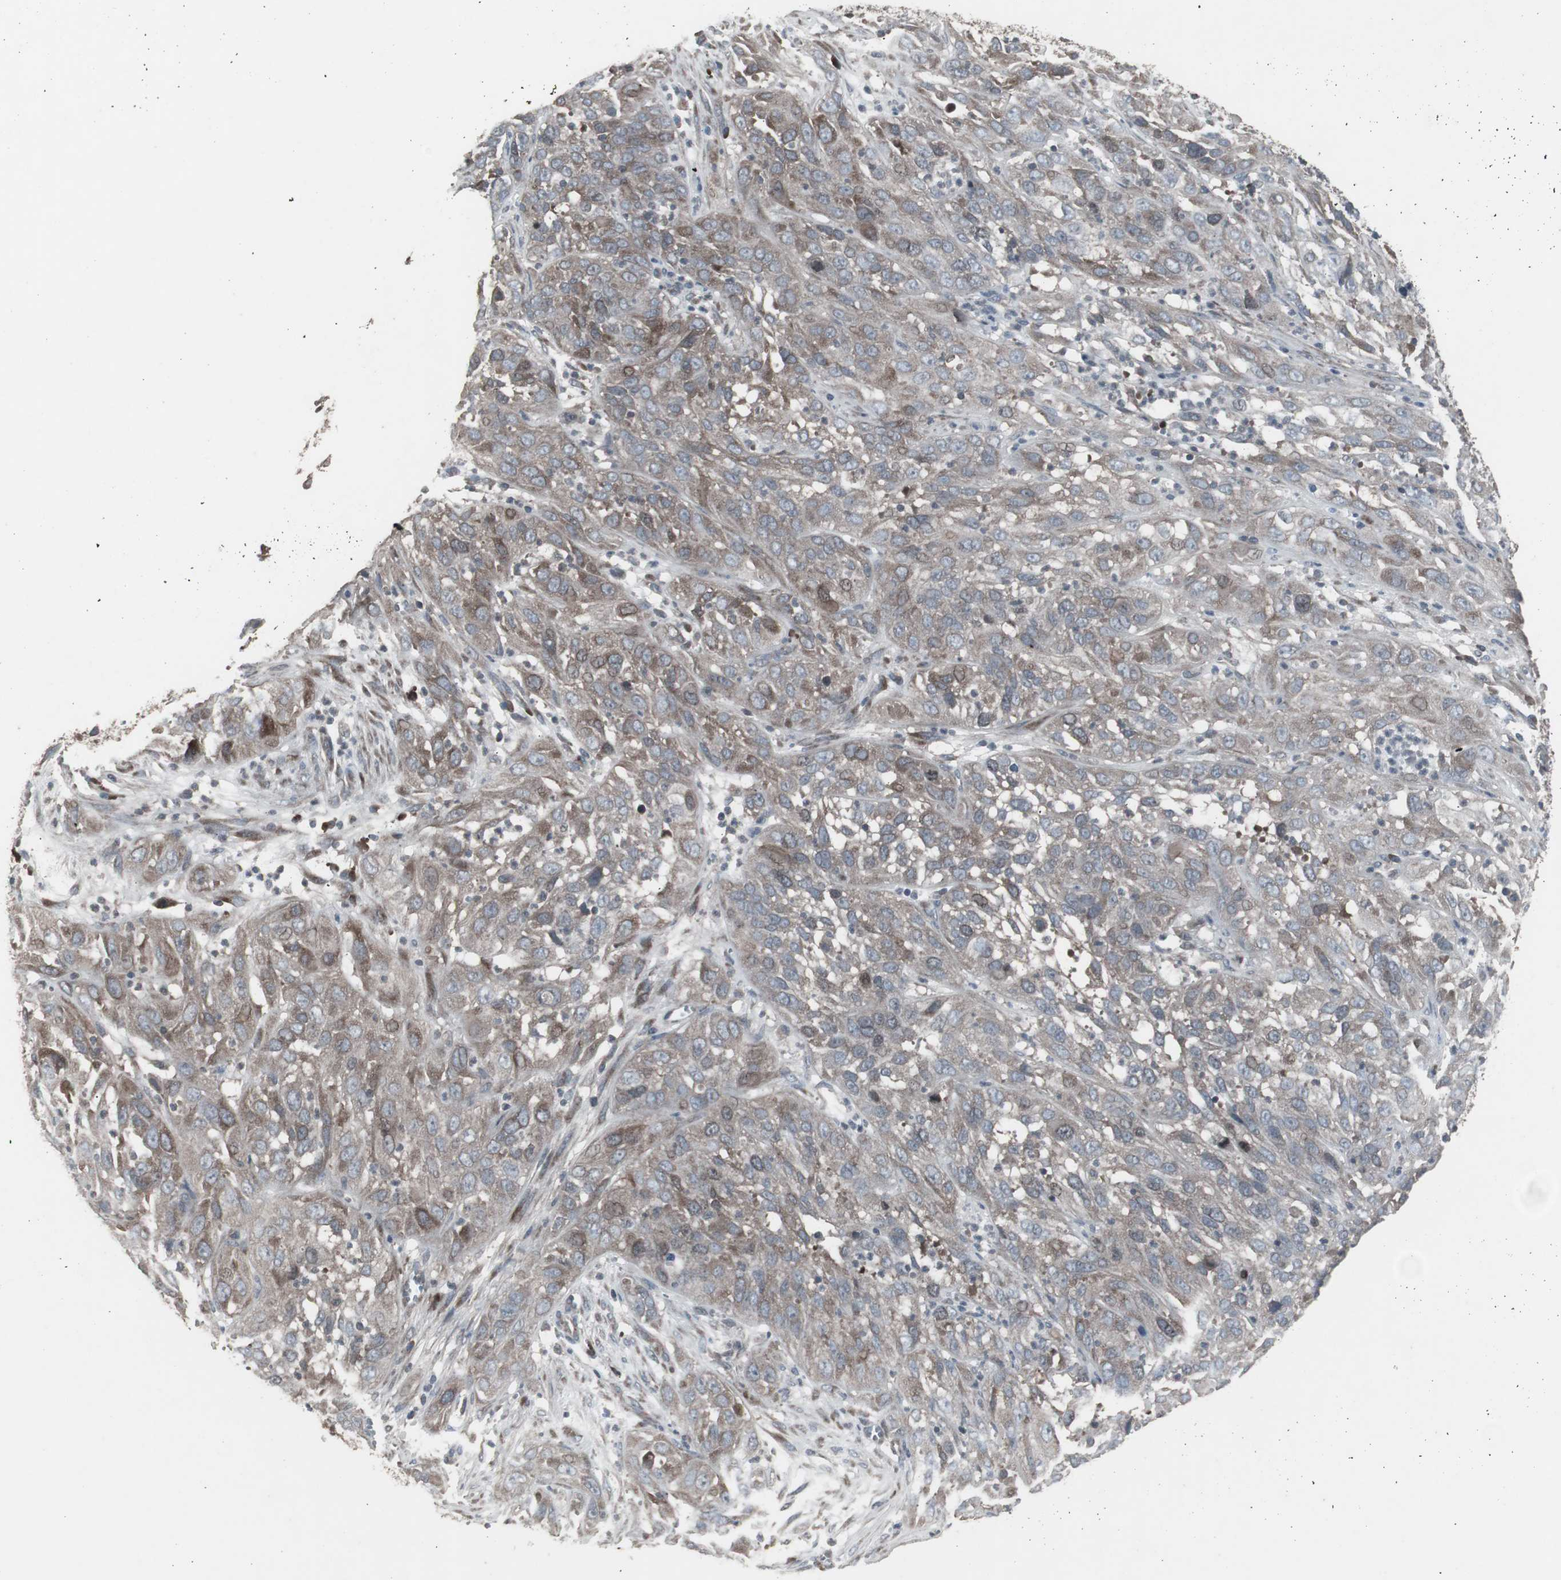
{"staining": {"intensity": "weak", "quantity": "25%-75%", "location": "cytoplasmic/membranous"}, "tissue": "cervical cancer", "cell_type": "Tumor cells", "image_type": "cancer", "snomed": [{"axis": "morphology", "description": "Squamous cell carcinoma, NOS"}, {"axis": "topography", "description": "Cervix"}], "caption": "DAB immunohistochemical staining of squamous cell carcinoma (cervical) displays weak cytoplasmic/membranous protein positivity in approximately 25%-75% of tumor cells.", "gene": "SSTR2", "patient": {"sex": "female", "age": 32}}